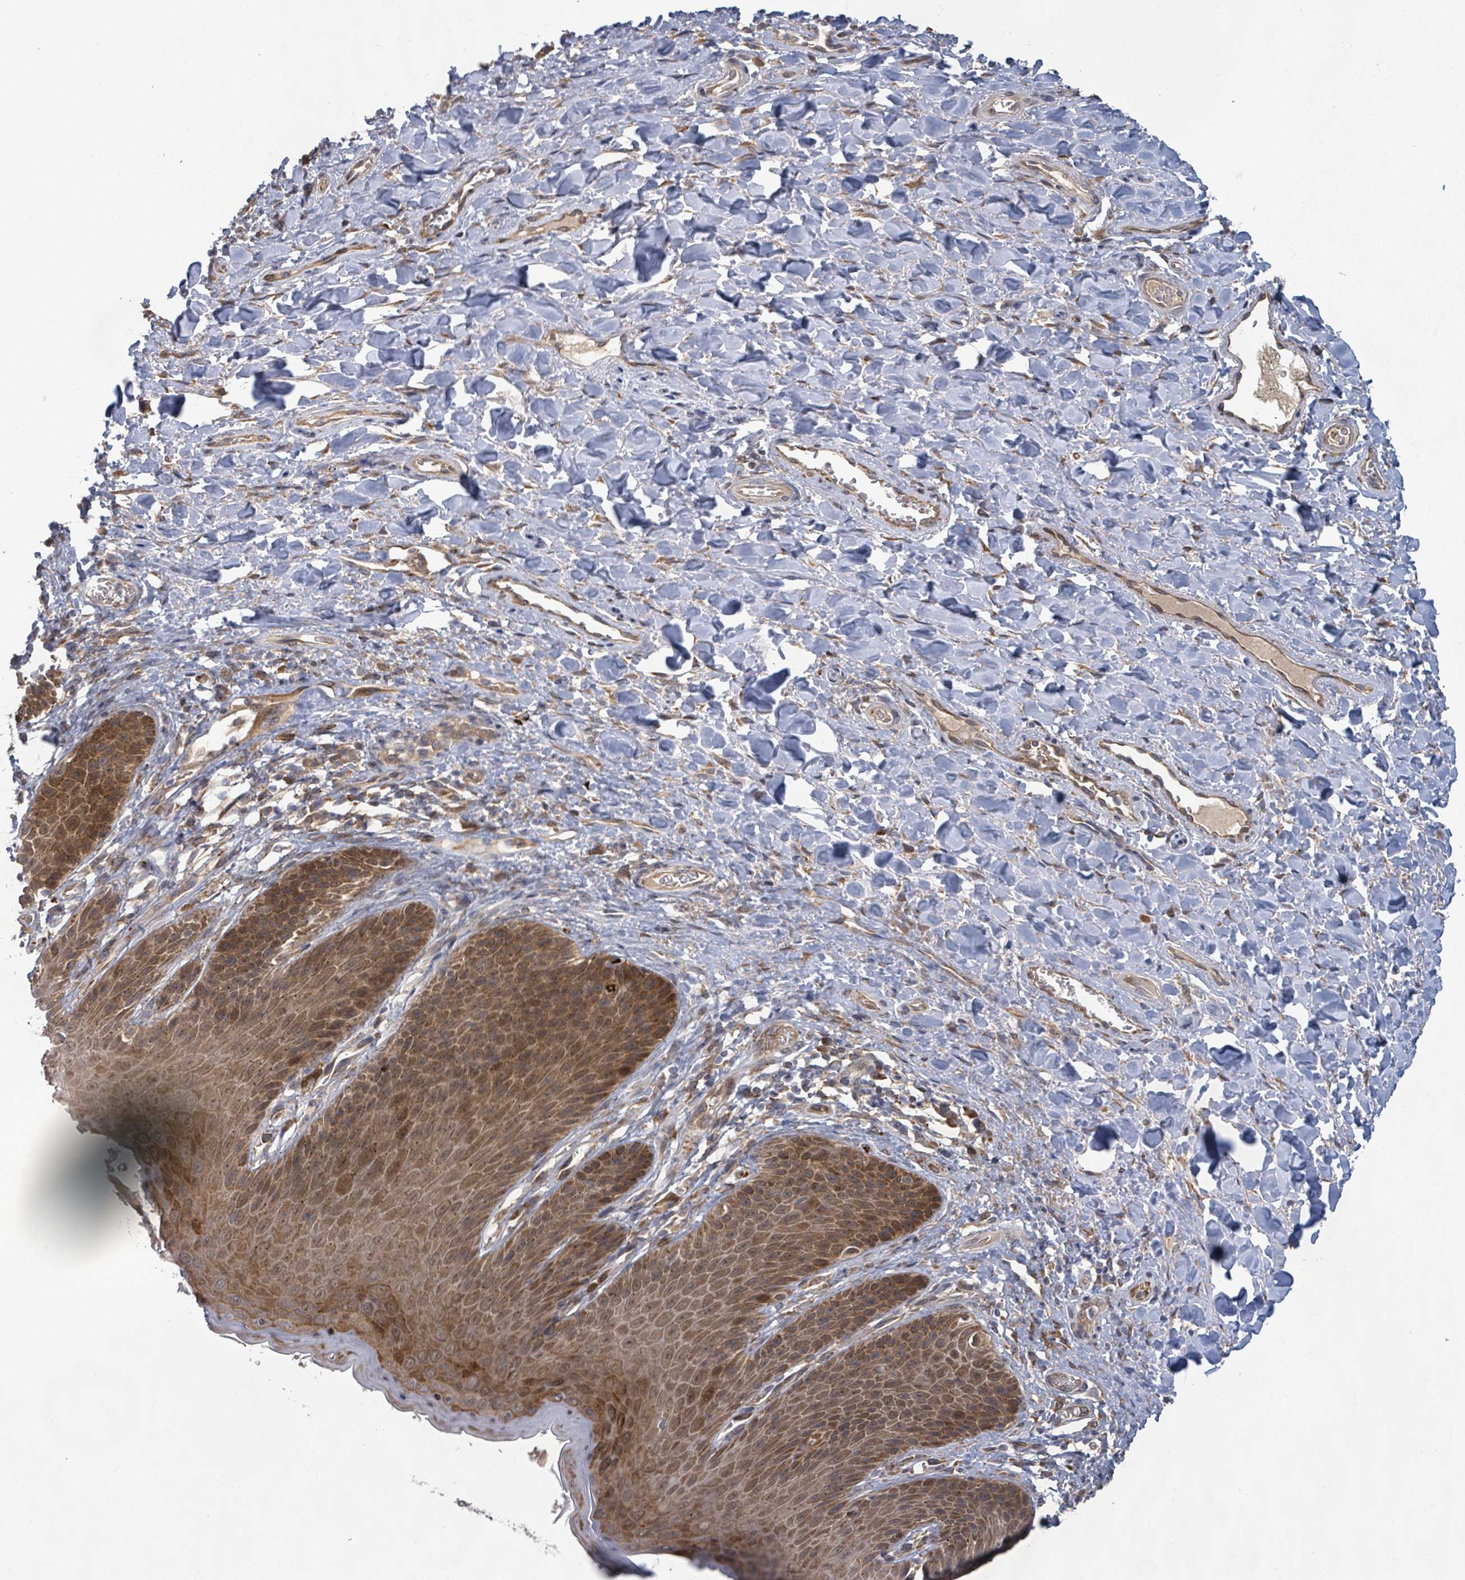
{"staining": {"intensity": "moderate", "quantity": ">75%", "location": "cytoplasmic/membranous,nuclear"}, "tissue": "skin", "cell_type": "Epidermal cells", "image_type": "normal", "snomed": [{"axis": "morphology", "description": "Normal tissue, NOS"}, {"axis": "topography", "description": "Anal"}], "caption": "Moderate cytoplasmic/membranous,nuclear positivity is identified in approximately >75% of epidermal cells in normal skin.", "gene": "SHROOM2", "patient": {"sex": "female", "age": 89}}